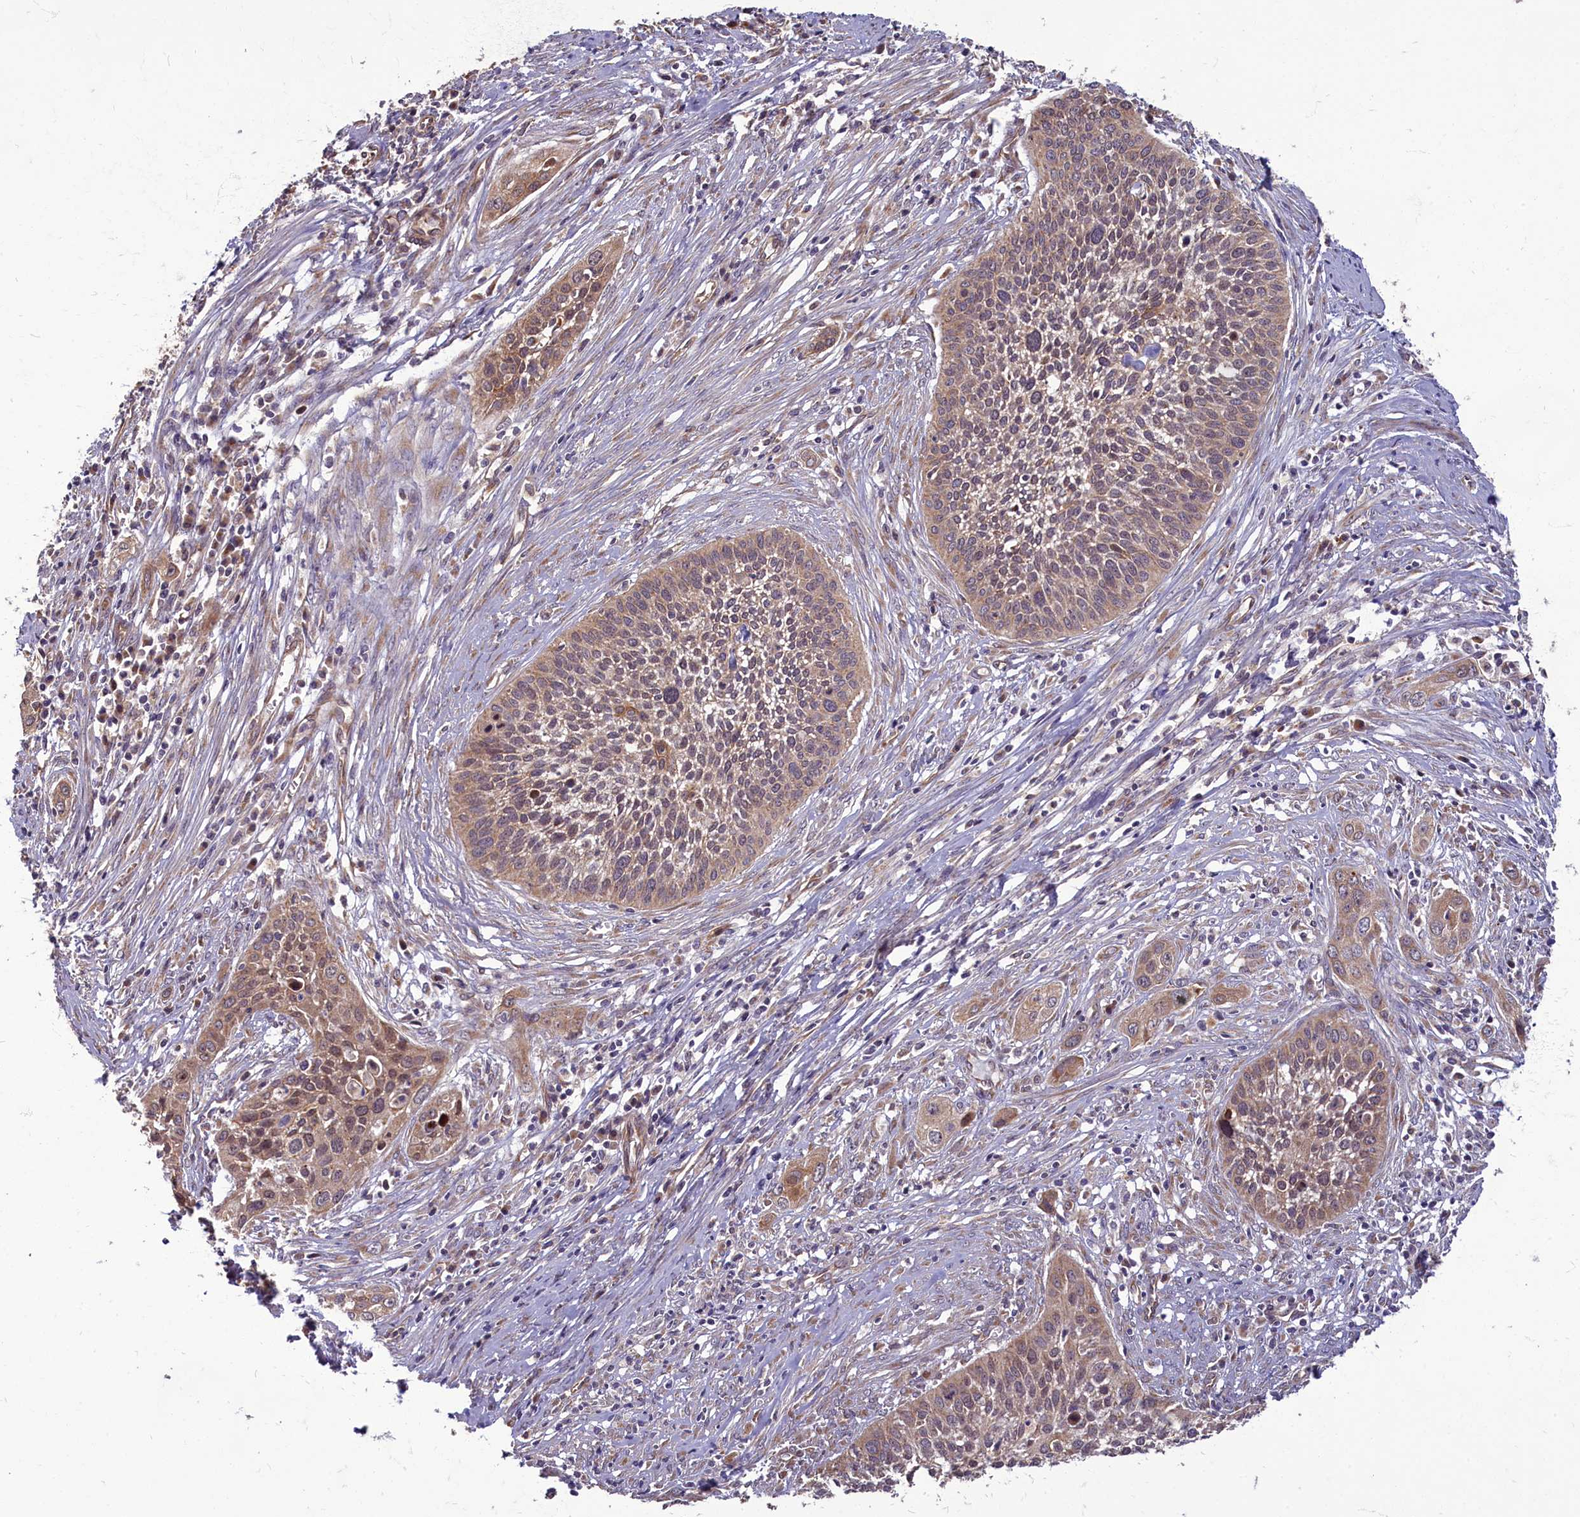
{"staining": {"intensity": "moderate", "quantity": ">75%", "location": "cytoplasmic/membranous"}, "tissue": "cervical cancer", "cell_type": "Tumor cells", "image_type": "cancer", "snomed": [{"axis": "morphology", "description": "Squamous cell carcinoma, NOS"}, {"axis": "topography", "description": "Cervix"}], "caption": "A medium amount of moderate cytoplasmic/membranous staining is present in approximately >75% of tumor cells in squamous cell carcinoma (cervical) tissue.", "gene": "MYCBP", "patient": {"sex": "female", "age": 34}}